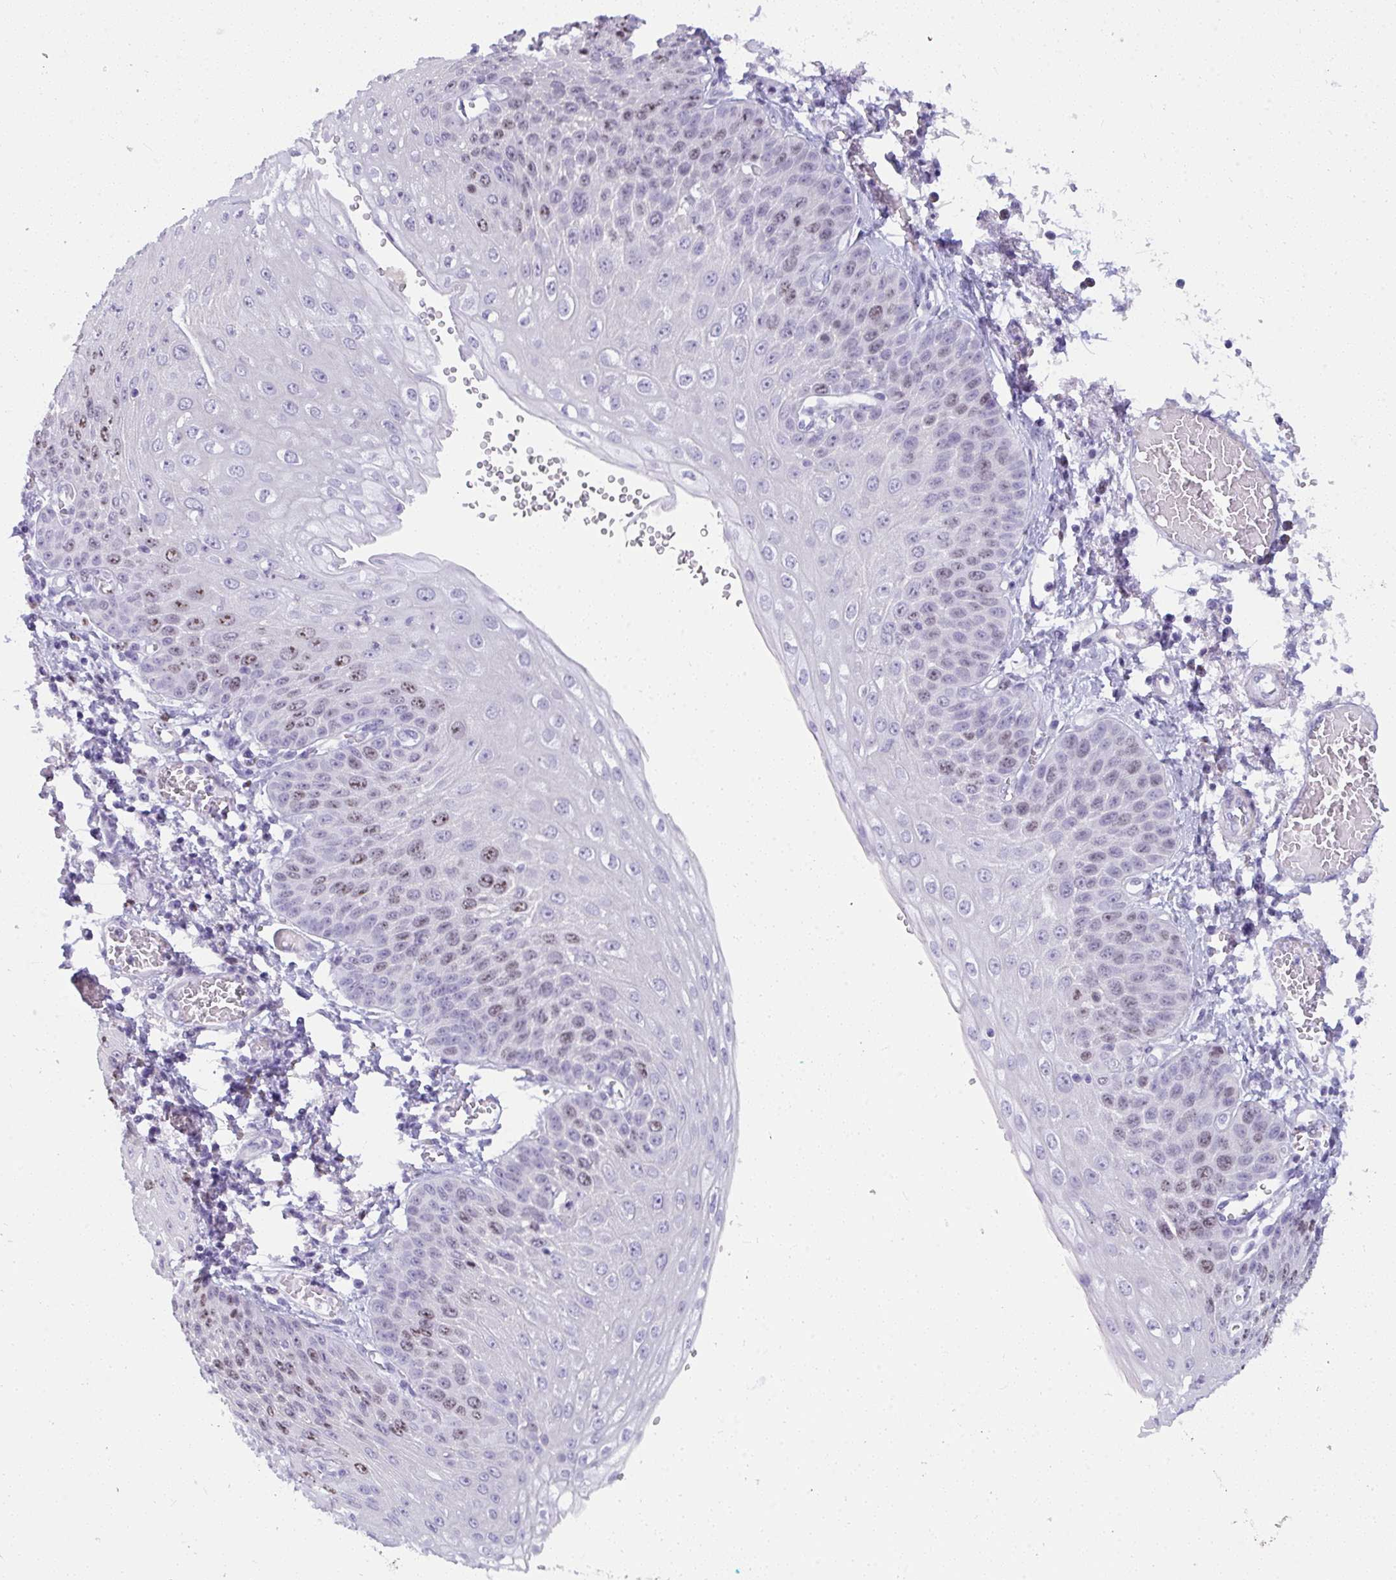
{"staining": {"intensity": "moderate", "quantity": "<25%", "location": "nuclear"}, "tissue": "esophagus", "cell_type": "Squamous epithelial cells", "image_type": "normal", "snomed": [{"axis": "morphology", "description": "Normal tissue, NOS"}, {"axis": "morphology", "description": "Adenocarcinoma, NOS"}, {"axis": "topography", "description": "Esophagus"}], "caption": "Protein expression by IHC exhibits moderate nuclear positivity in about <25% of squamous epithelial cells in benign esophagus. Immunohistochemistry stains the protein of interest in brown and the nuclei are stained blue.", "gene": "SUZ12", "patient": {"sex": "male", "age": 81}}